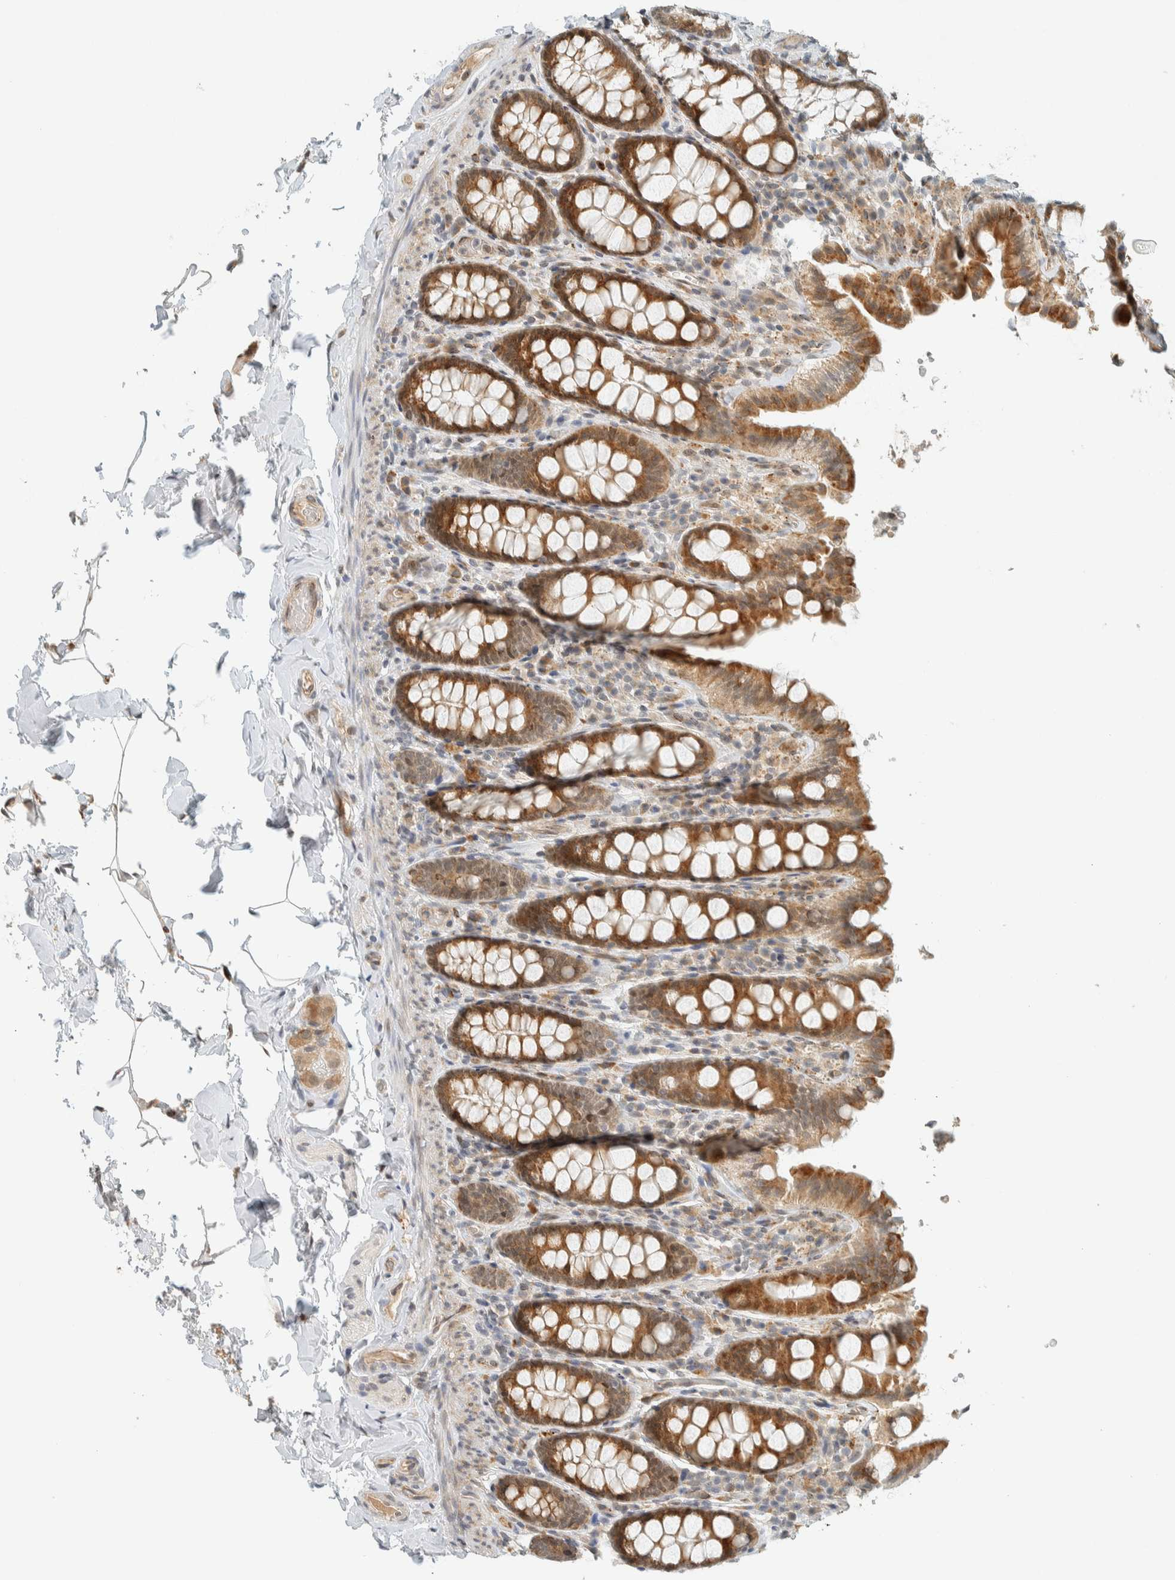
{"staining": {"intensity": "weak", "quantity": ">75%", "location": "cytoplasmic/membranous"}, "tissue": "colon", "cell_type": "Endothelial cells", "image_type": "normal", "snomed": [{"axis": "morphology", "description": "Normal tissue, NOS"}, {"axis": "topography", "description": "Colon"}, {"axis": "topography", "description": "Peripheral nerve tissue"}], "caption": "Protein staining shows weak cytoplasmic/membranous expression in approximately >75% of endothelial cells in normal colon. The staining was performed using DAB, with brown indicating positive protein expression. Nuclei are stained blue with hematoxylin.", "gene": "ITPRID1", "patient": {"sex": "female", "age": 61}}